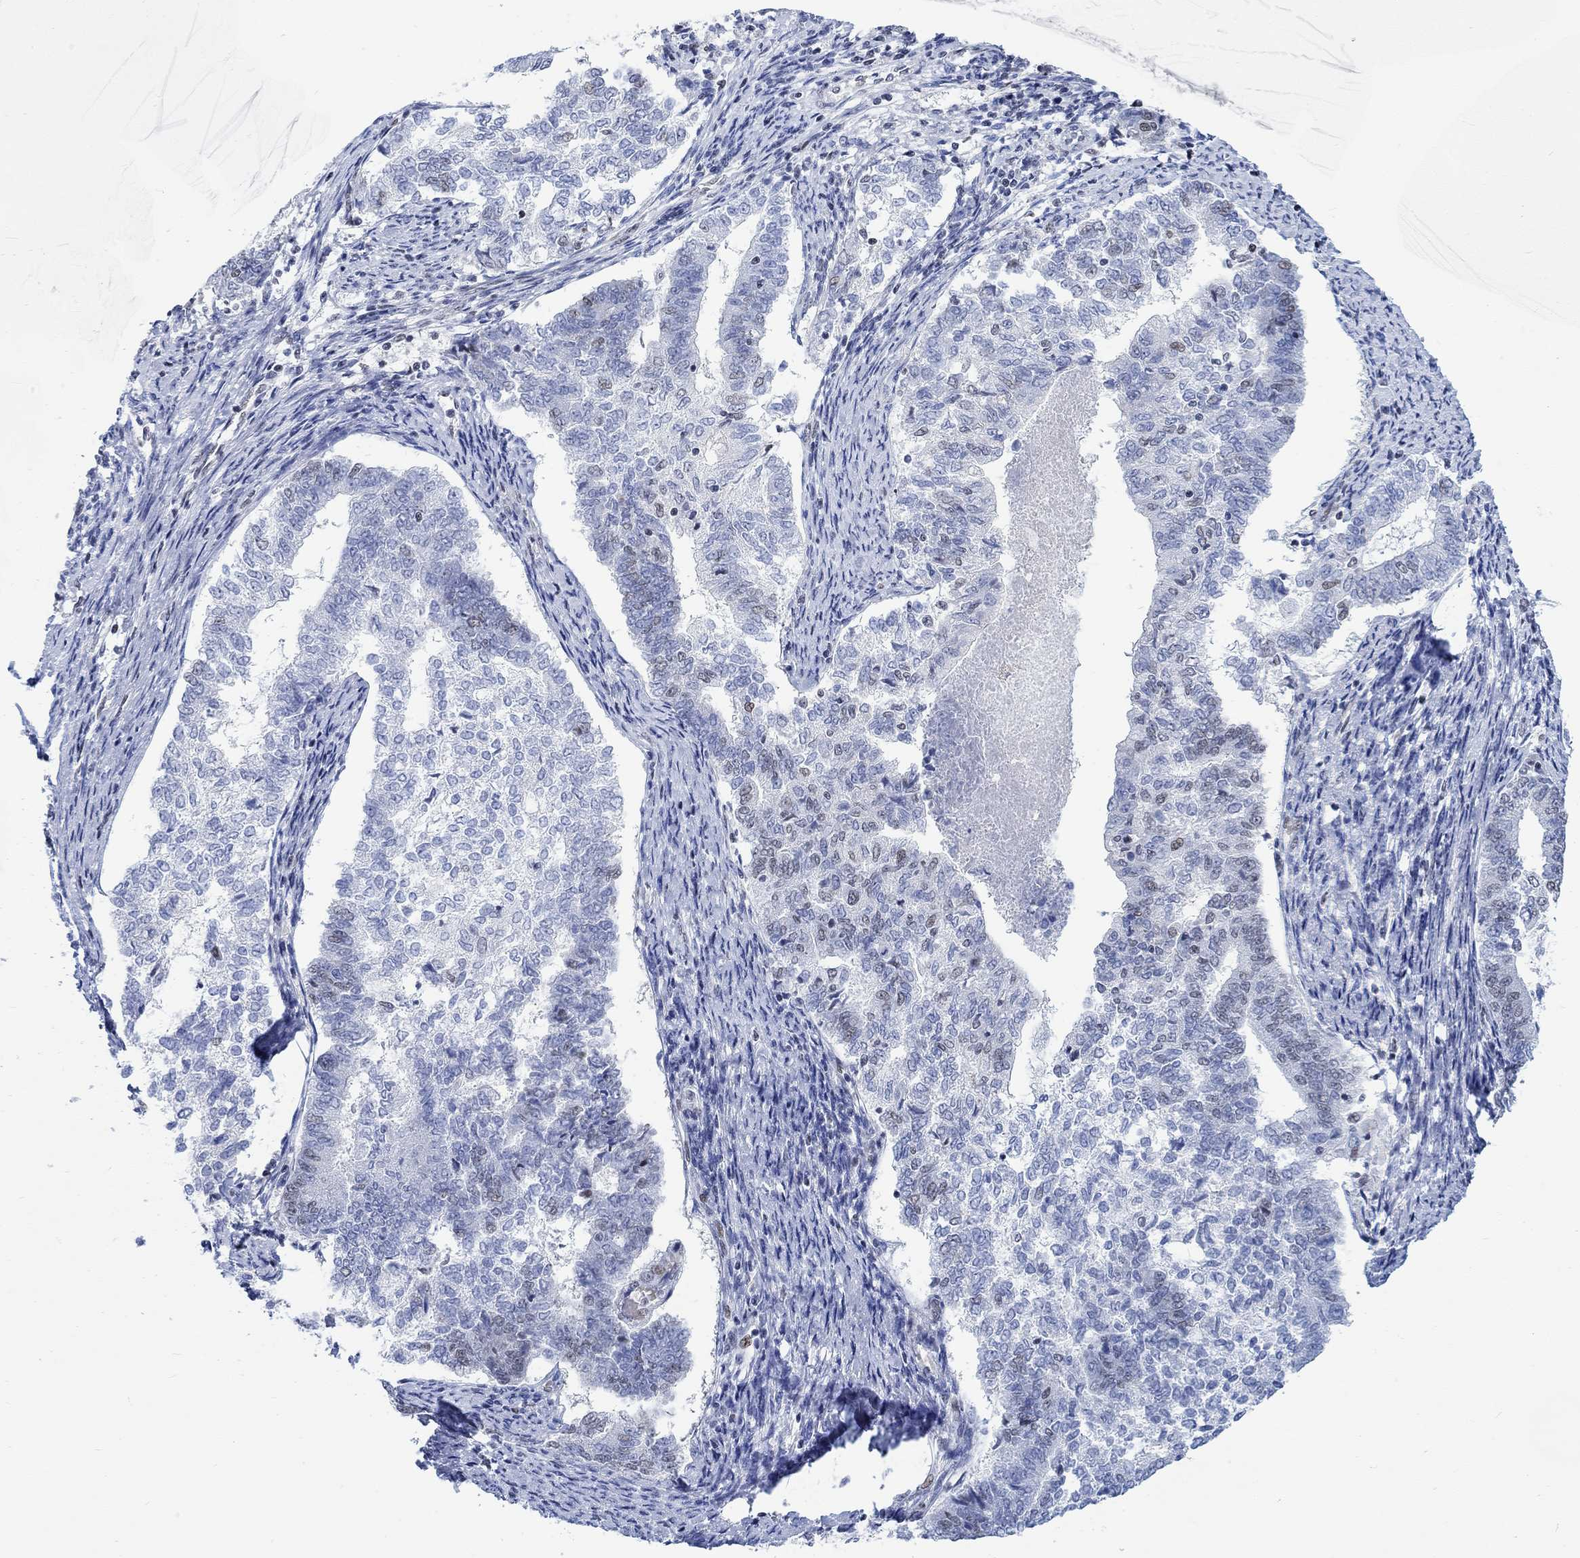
{"staining": {"intensity": "negative", "quantity": "none", "location": "none"}, "tissue": "endometrial cancer", "cell_type": "Tumor cells", "image_type": "cancer", "snomed": [{"axis": "morphology", "description": "Adenocarcinoma, NOS"}, {"axis": "topography", "description": "Endometrium"}], "caption": "Immunohistochemistry image of neoplastic tissue: human endometrial cancer (adenocarcinoma) stained with DAB demonstrates no significant protein positivity in tumor cells.", "gene": "KCNH8", "patient": {"sex": "female", "age": 65}}